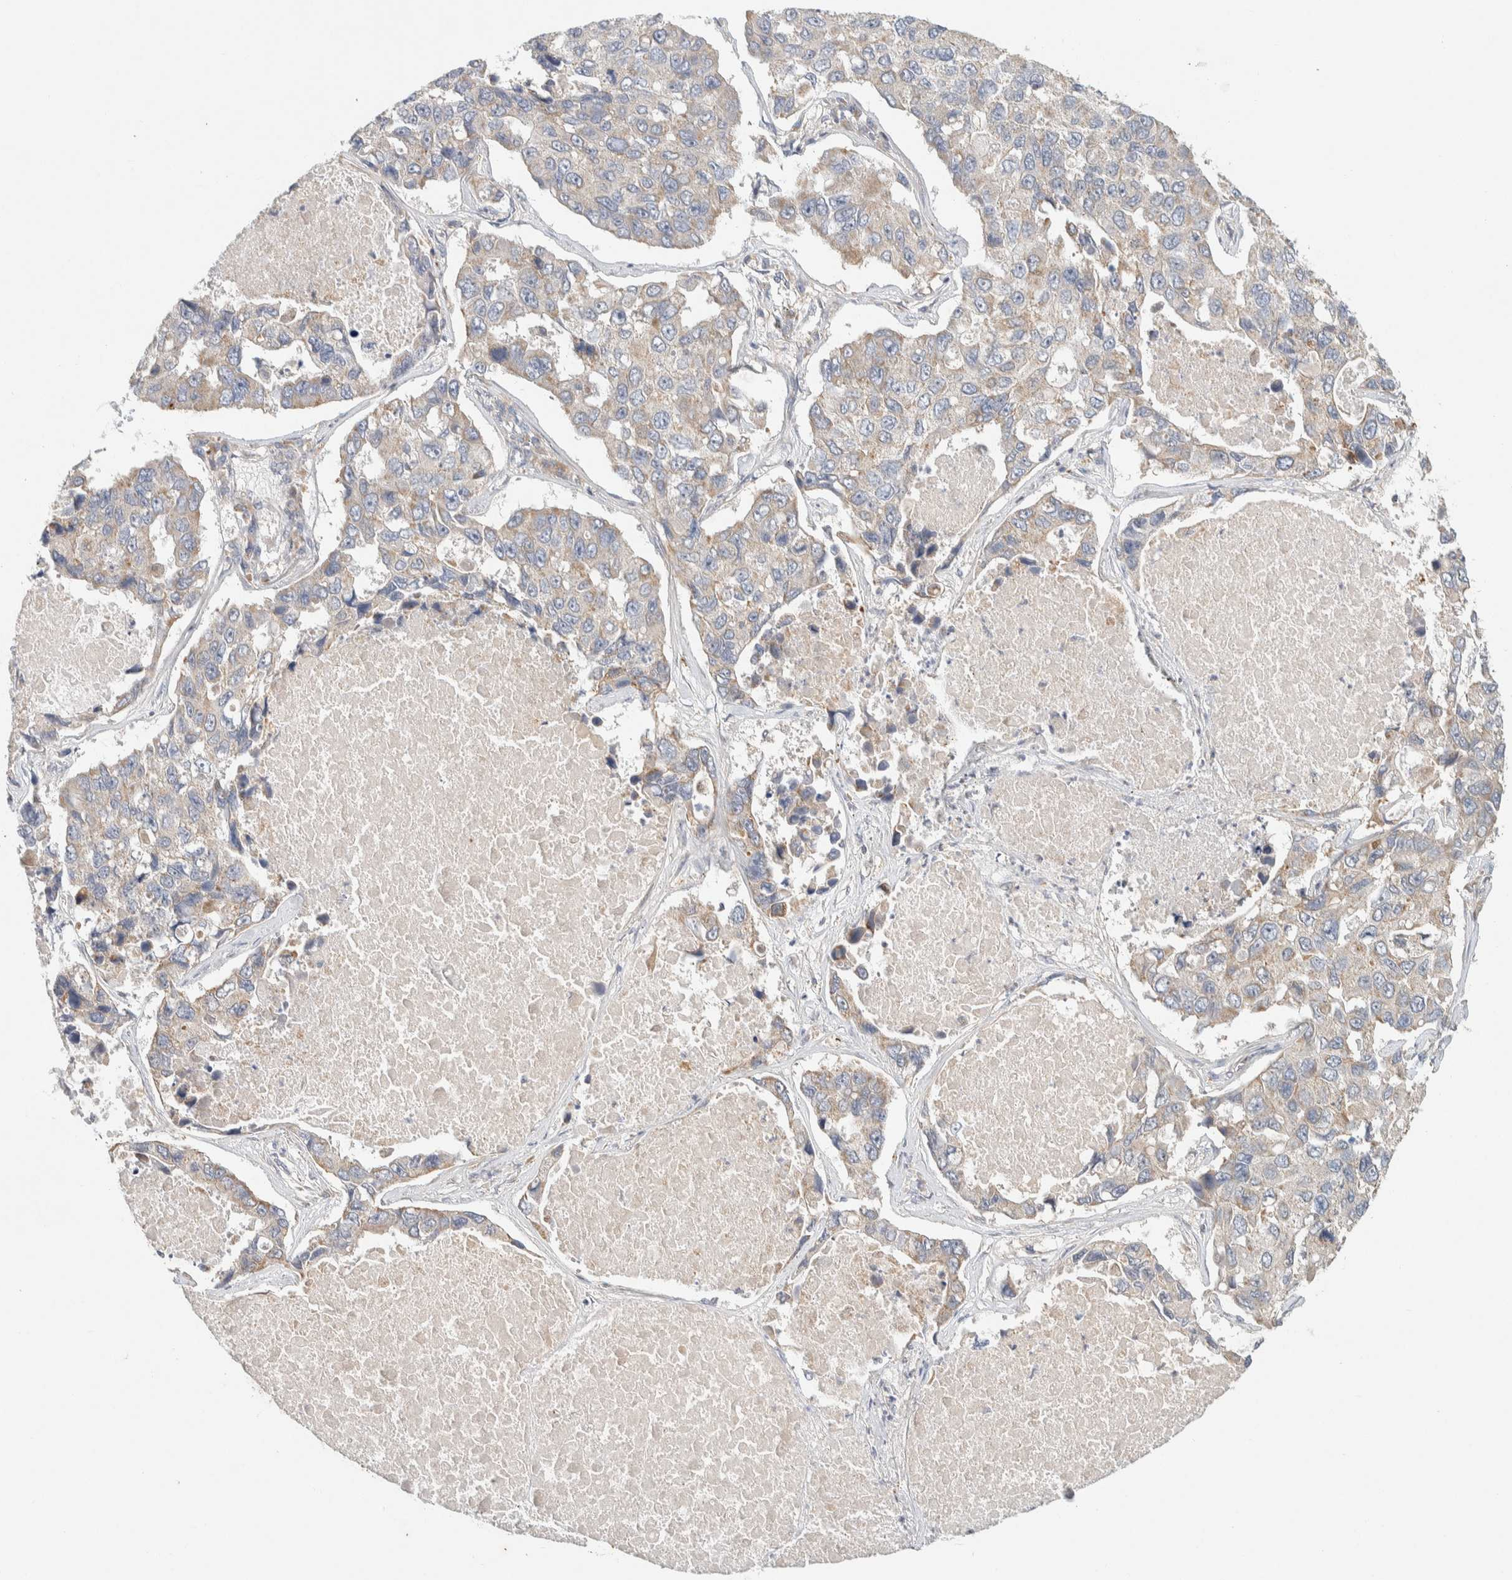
{"staining": {"intensity": "weak", "quantity": "<25%", "location": "cytoplasmic/membranous"}, "tissue": "lung cancer", "cell_type": "Tumor cells", "image_type": "cancer", "snomed": [{"axis": "morphology", "description": "Adenocarcinoma, NOS"}, {"axis": "topography", "description": "Lung"}], "caption": "The histopathology image demonstrates no staining of tumor cells in lung cancer (adenocarcinoma).", "gene": "KIF9", "patient": {"sex": "male", "age": 64}}